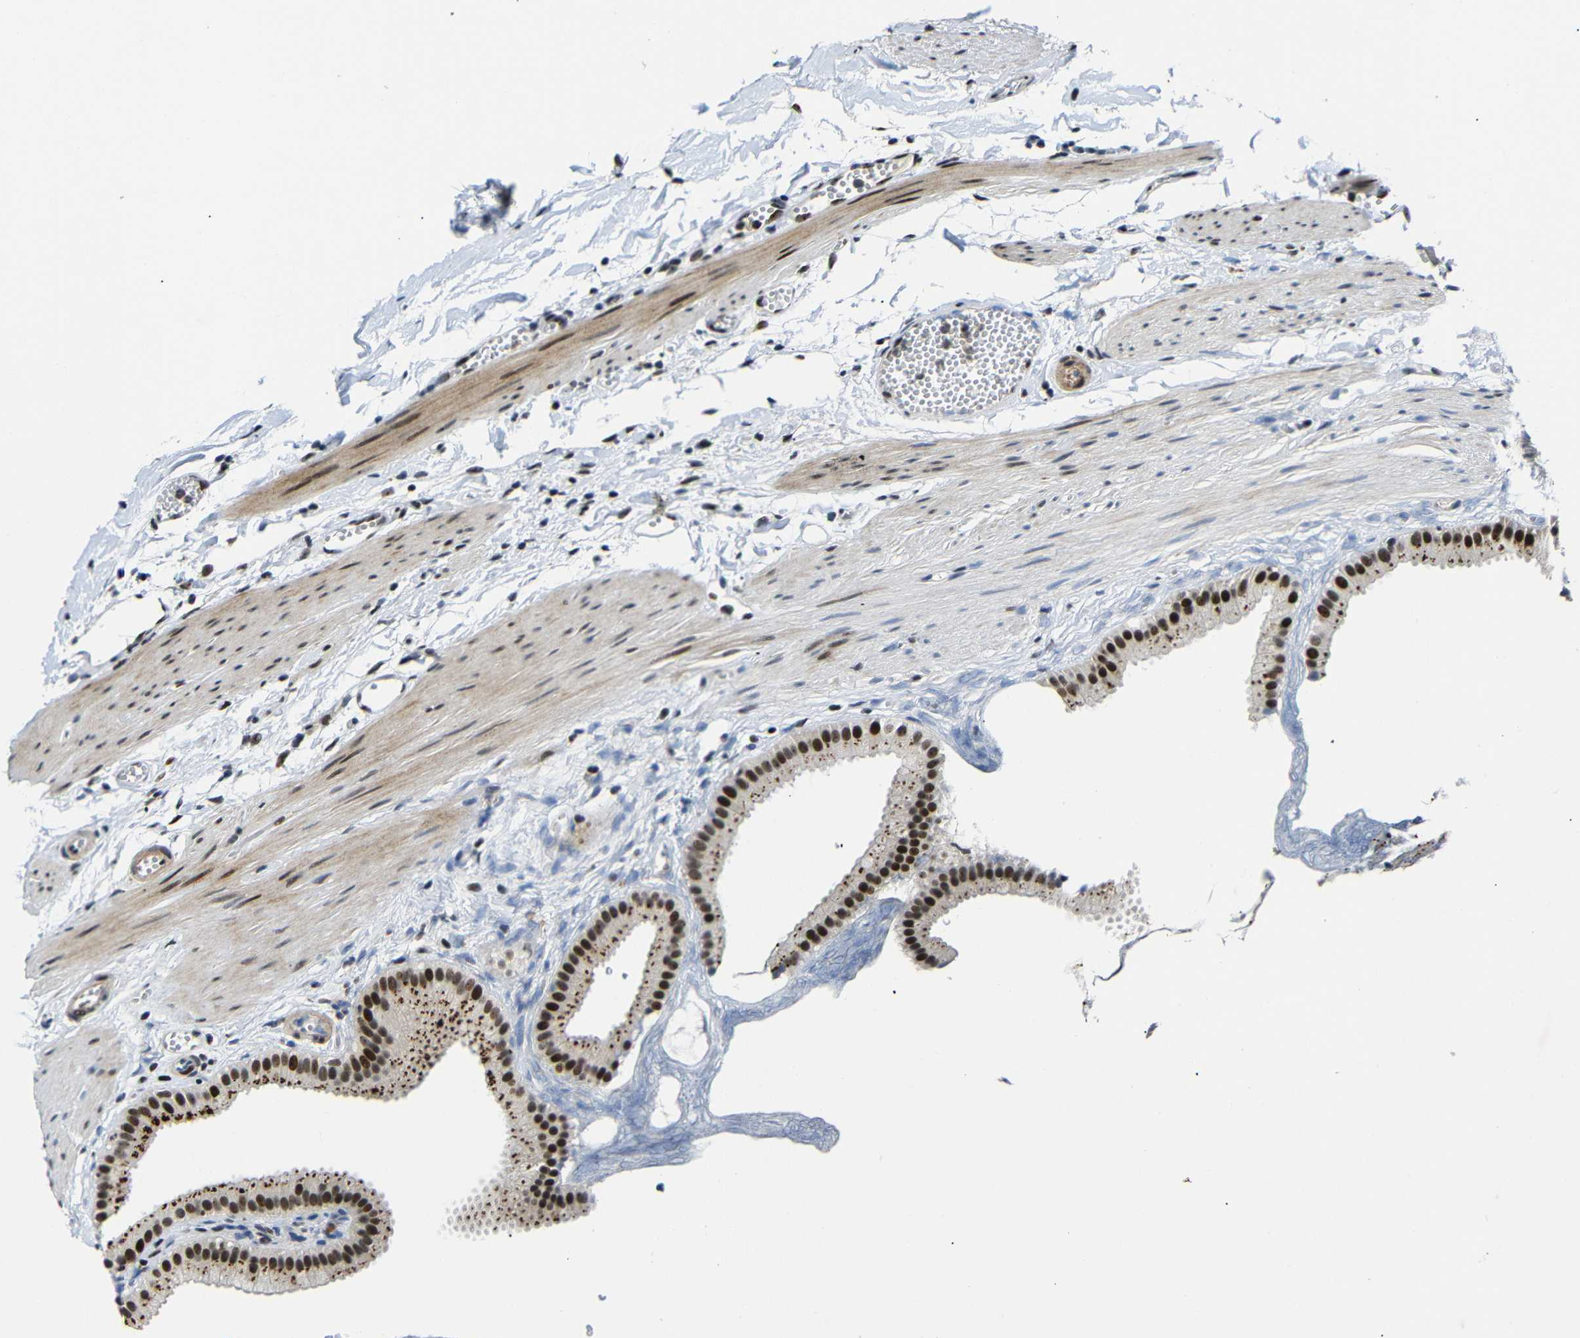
{"staining": {"intensity": "strong", "quantity": ">75%", "location": "nuclear"}, "tissue": "gallbladder", "cell_type": "Glandular cells", "image_type": "normal", "snomed": [{"axis": "morphology", "description": "Normal tissue, NOS"}, {"axis": "topography", "description": "Gallbladder"}], "caption": "This is a micrograph of IHC staining of benign gallbladder, which shows strong expression in the nuclear of glandular cells.", "gene": "SETDB2", "patient": {"sex": "female", "age": 64}}